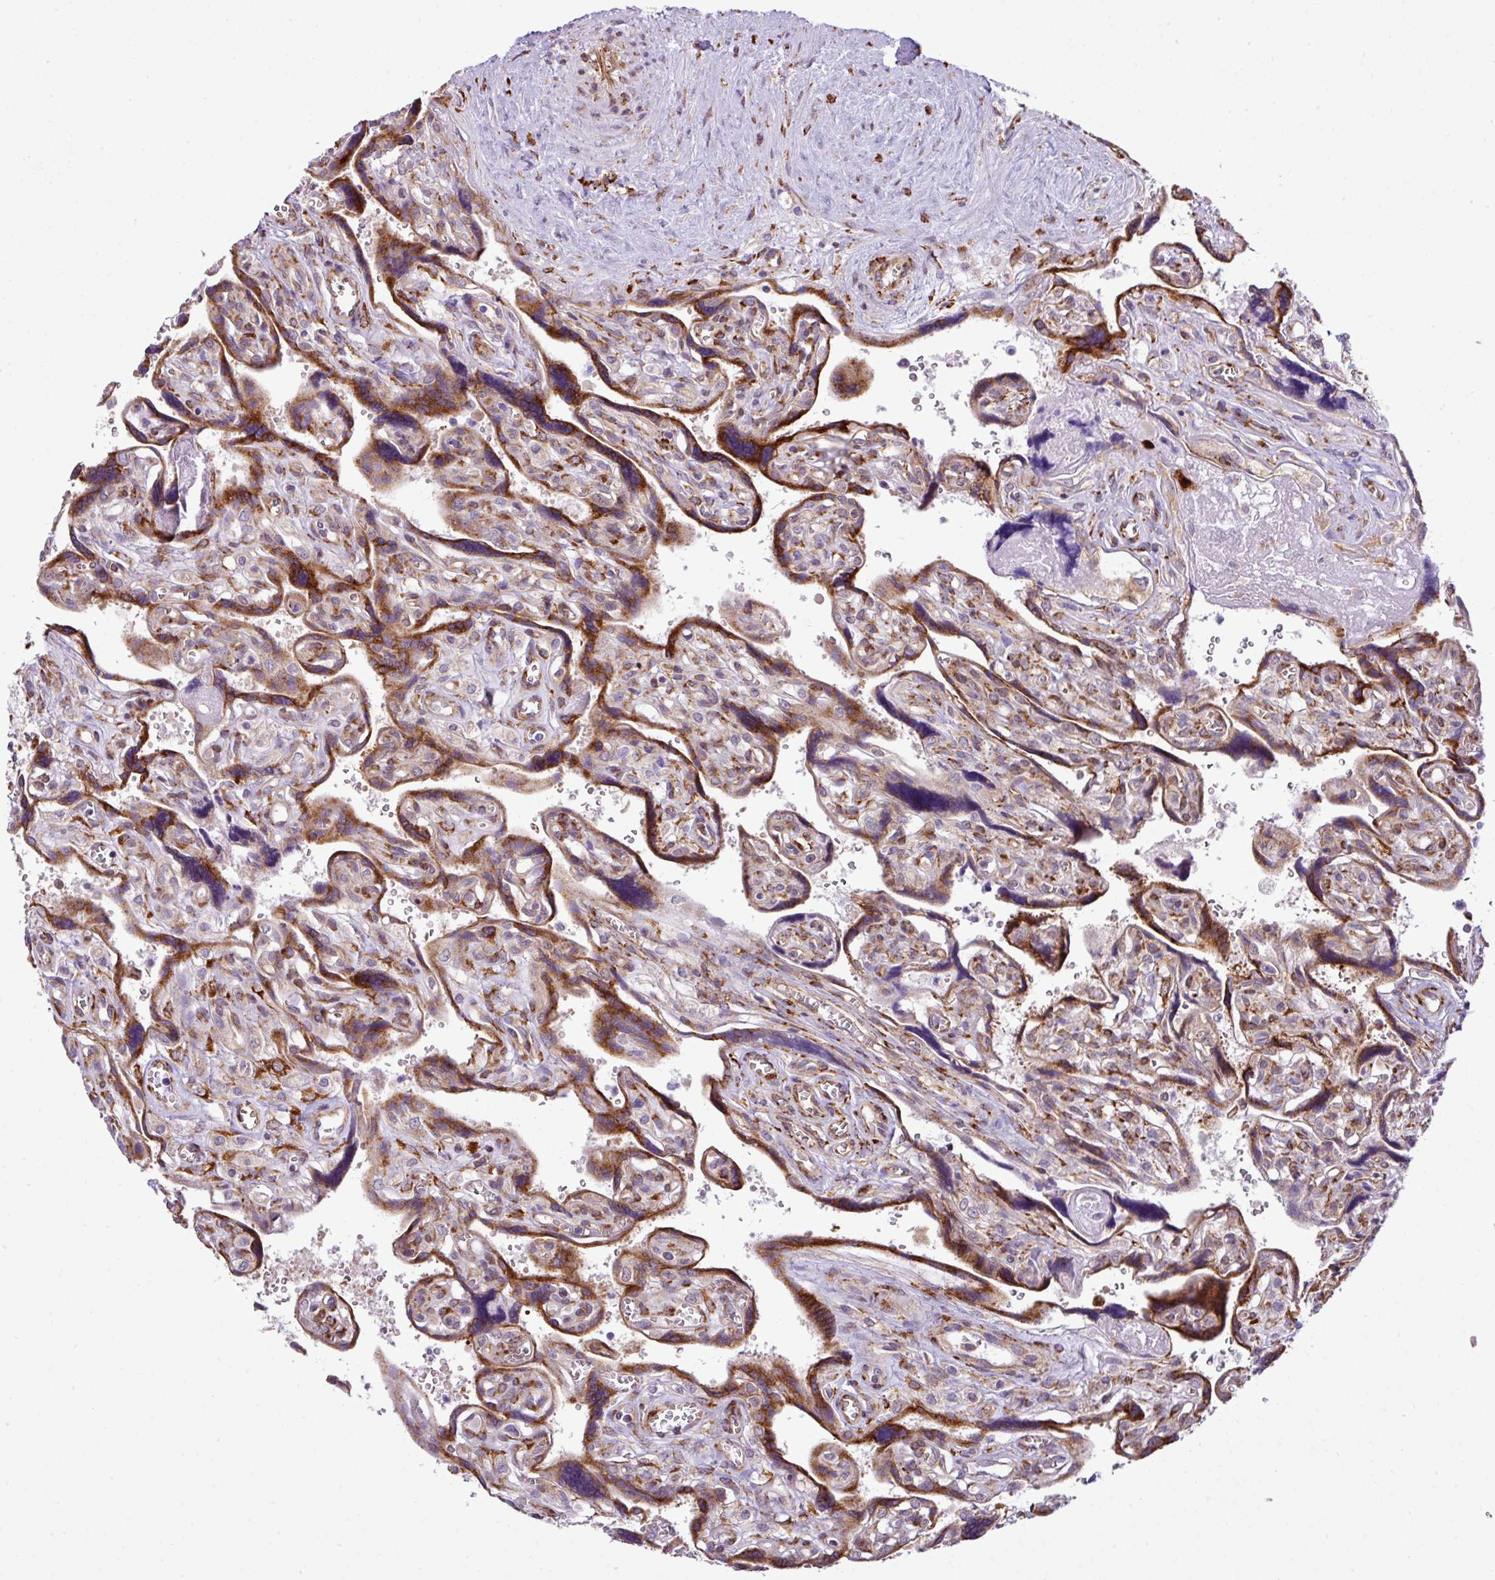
{"staining": {"intensity": "strong", "quantity": ">75%", "location": "cytoplasmic/membranous"}, "tissue": "placenta", "cell_type": "Decidual cells", "image_type": "normal", "snomed": [{"axis": "morphology", "description": "Normal tissue, NOS"}, {"axis": "topography", "description": "Placenta"}], "caption": "The immunohistochemical stain shows strong cytoplasmic/membranous staining in decidual cells of unremarkable placenta. Immunohistochemistry stains the protein in brown and the nuclei are stained blue.", "gene": "CFAP97", "patient": {"sex": "female", "age": 39}}